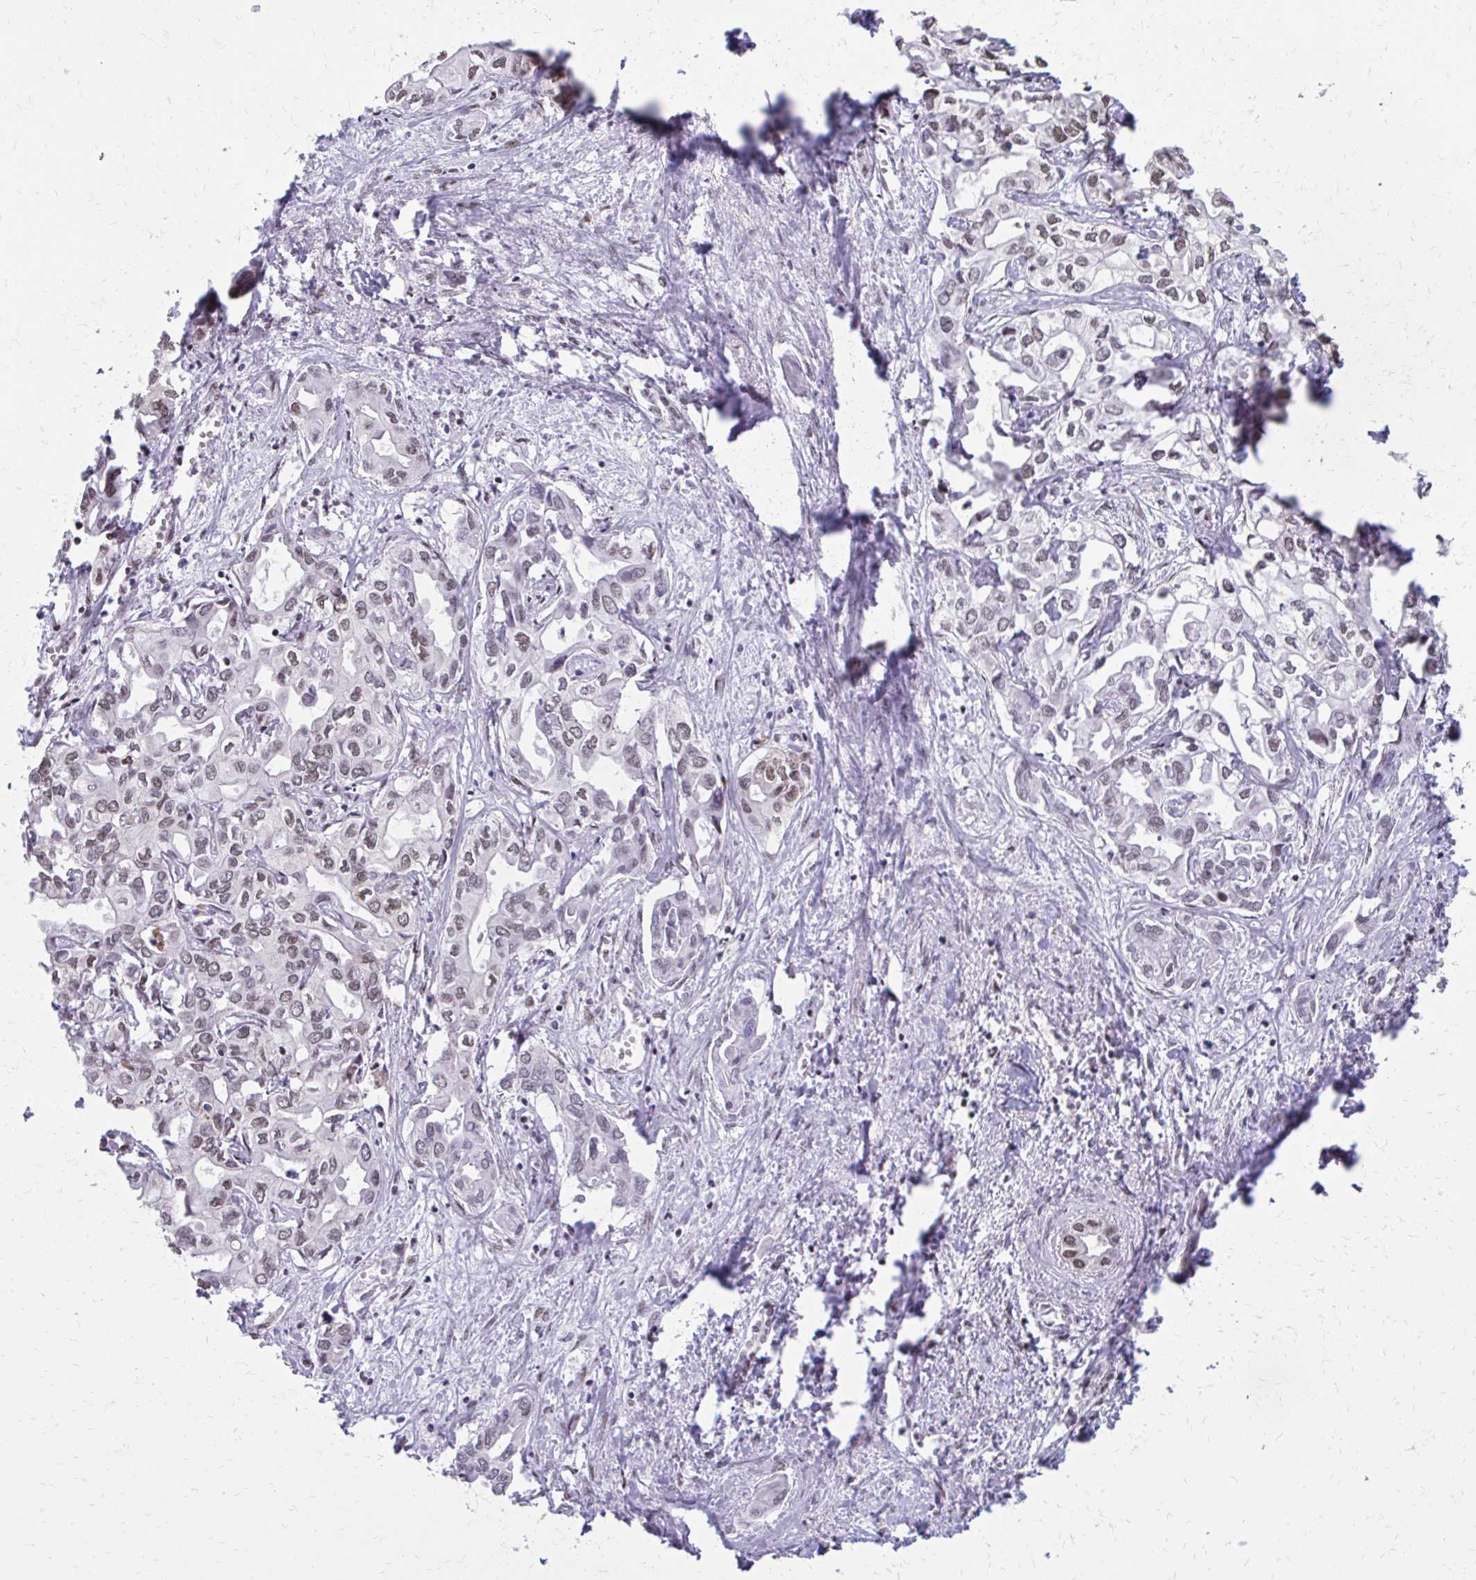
{"staining": {"intensity": "weak", "quantity": "25%-75%", "location": "nuclear"}, "tissue": "liver cancer", "cell_type": "Tumor cells", "image_type": "cancer", "snomed": [{"axis": "morphology", "description": "Cholangiocarcinoma"}, {"axis": "topography", "description": "Liver"}], "caption": "This image demonstrates liver cholangiocarcinoma stained with immunohistochemistry to label a protein in brown. The nuclear of tumor cells show weak positivity for the protein. Nuclei are counter-stained blue.", "gene": "SS18", "patient": {"sex": "female", "age": 64}}